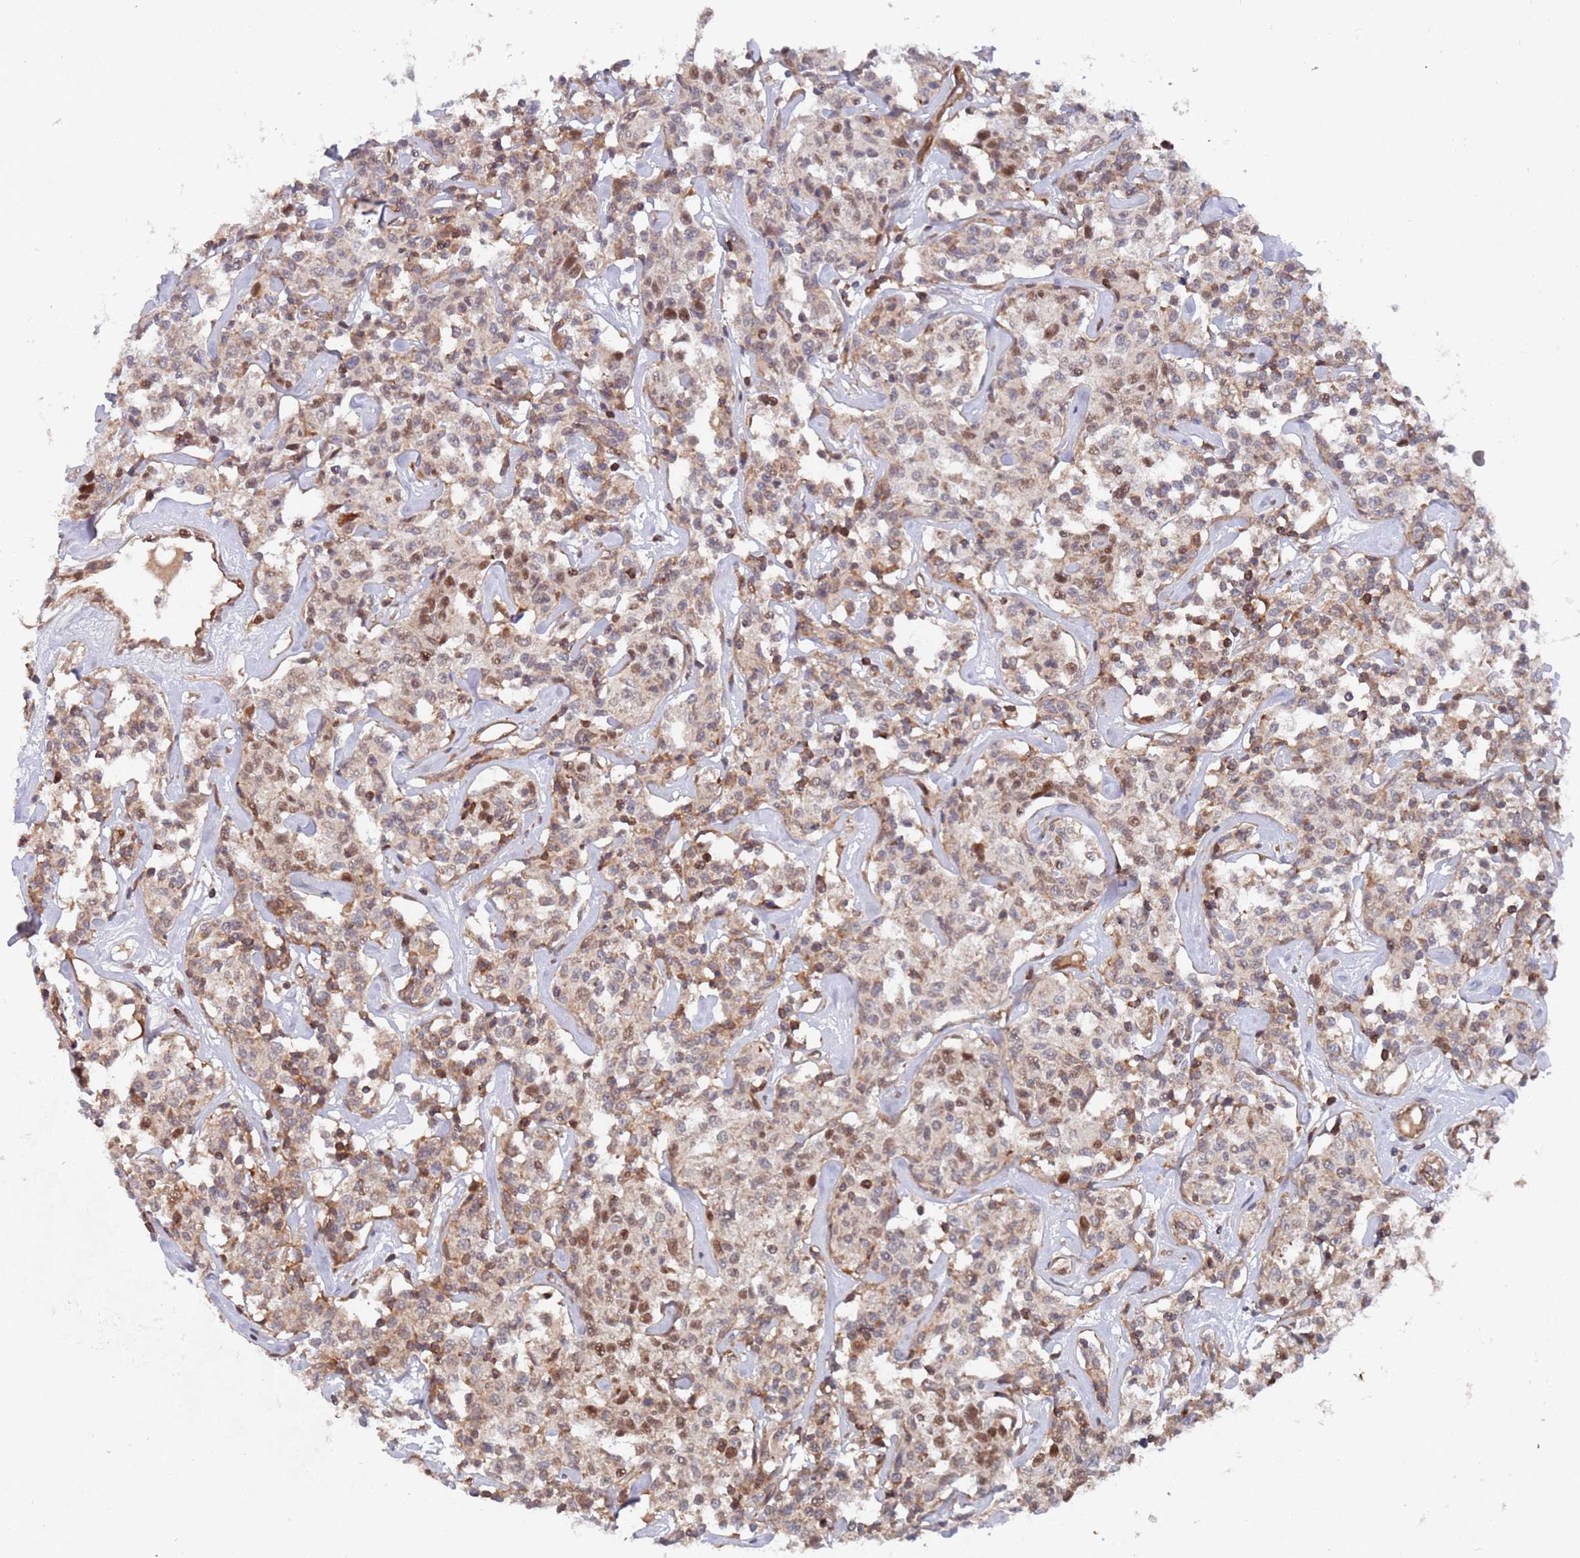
{"staining": {"intensity": "moderate", "quantity": "<25%", "location": "nuclear"}, "tissue": "lymphoma", "cell_type": "Tumor cells", "image_type": "cancer", "snomed": [{"axis": "morphology", "description": "Malignant lymphoma, non-Hodgkin's type, Low grade"}, {"axis": "topography", "description": "Small intestine"}], "caption": "Protein staining of lymphoma tissue displays moderate nuclear expression in about <25% of tumor cells. The staining was performed using DAB, with brown indicating positive protein expression. Nuclei are stained blue with hematoxylin.", "gene": "DDX60", "patient": {"sex": "female", "age": 59}}